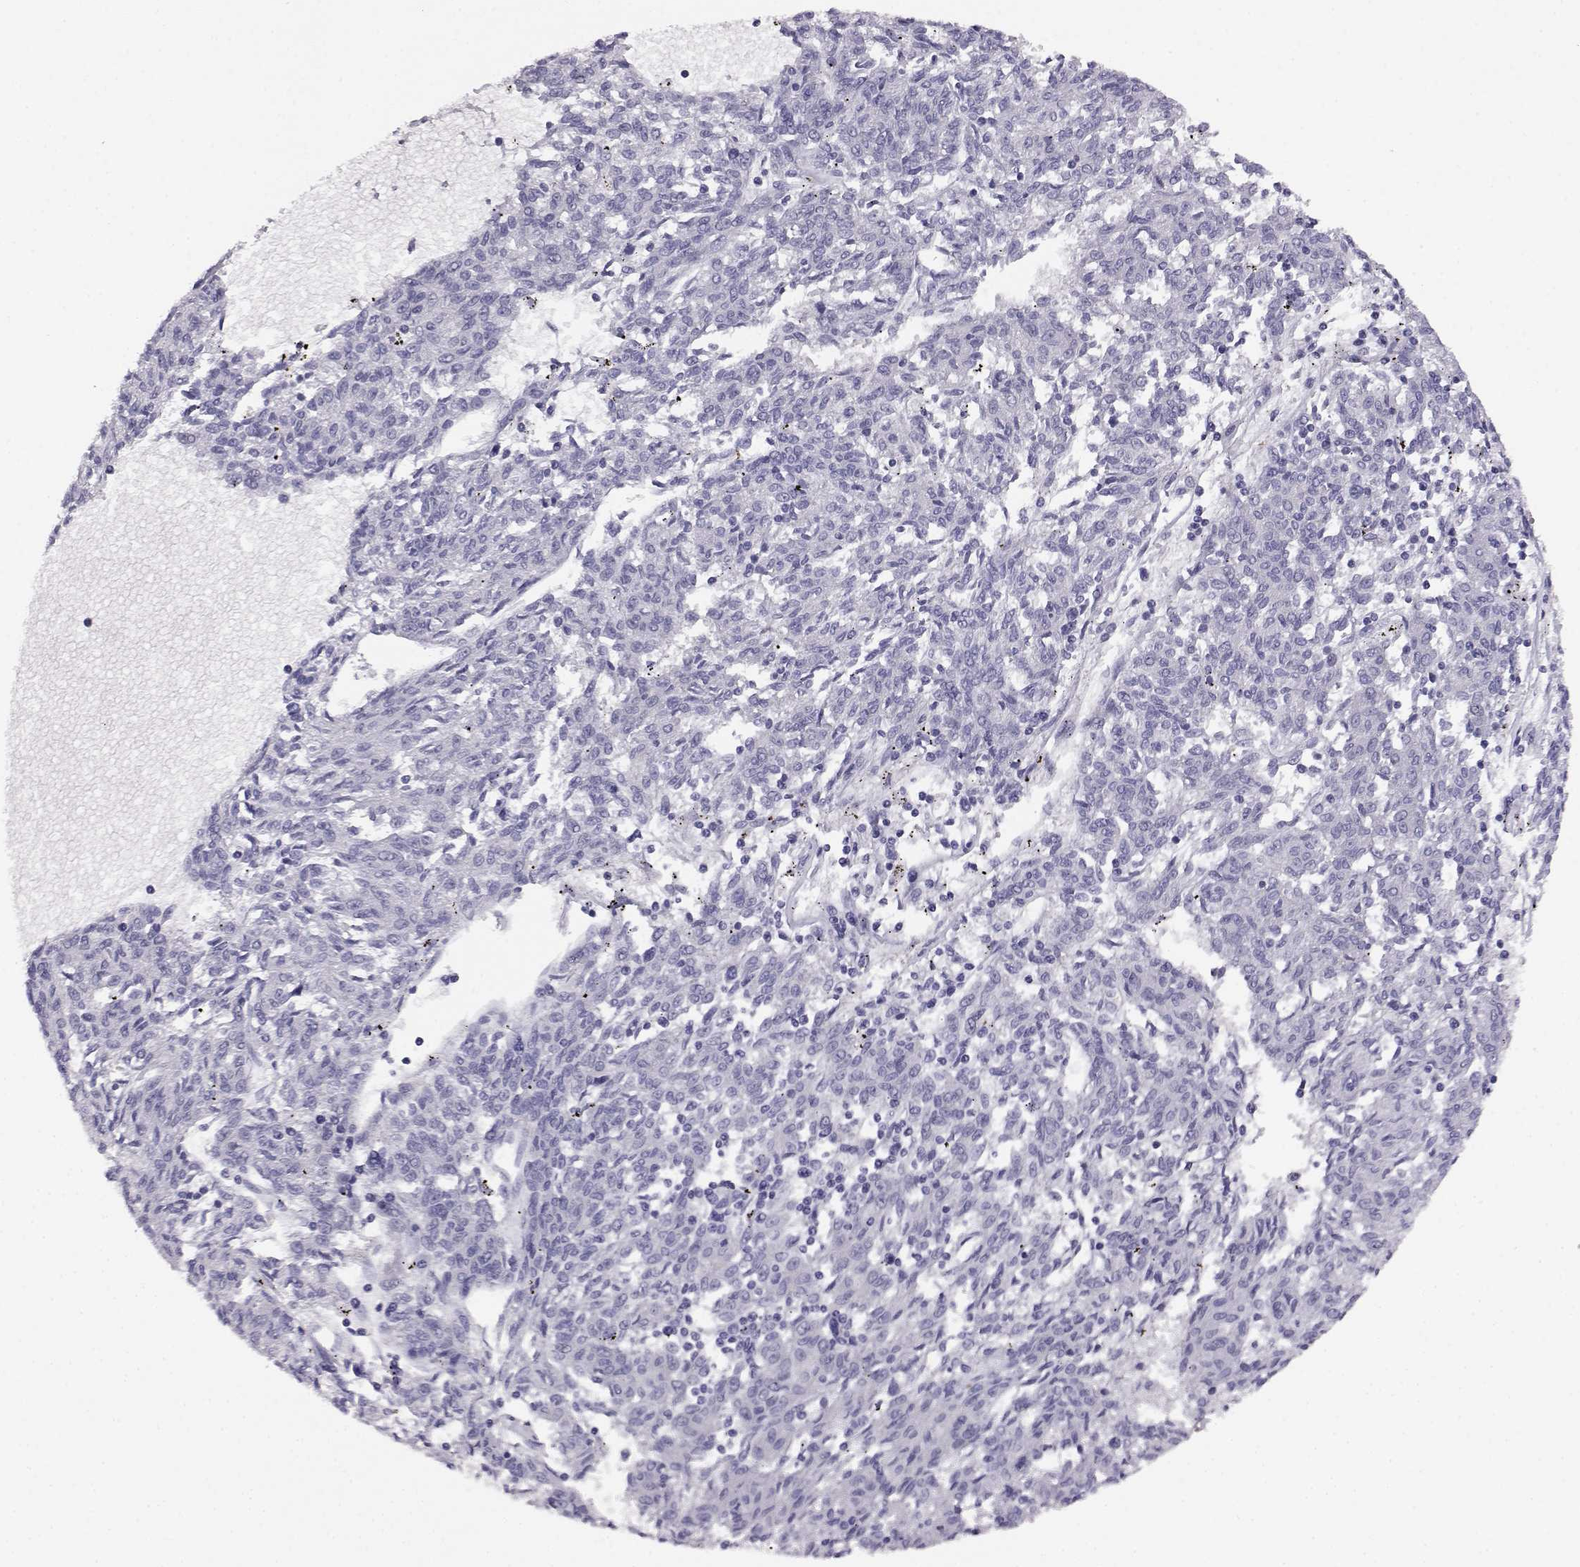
{"staining": {"intensity": "negative", "quantity": "none", "location": "none"}, "tissue": "melanoma", "cell_type": "Tumor cells", "image_type": "cancer", "snomed": [{"axis": "morphology", "description": "Malignant melanoma, NOS"}, {"axis": "topography", "description": "Skin"}], "caption": "IHC of melanoma reveals no expression in tumor cells.", "gene": "AKR1B1", "patient": {"sex": "female", "age": 72}}